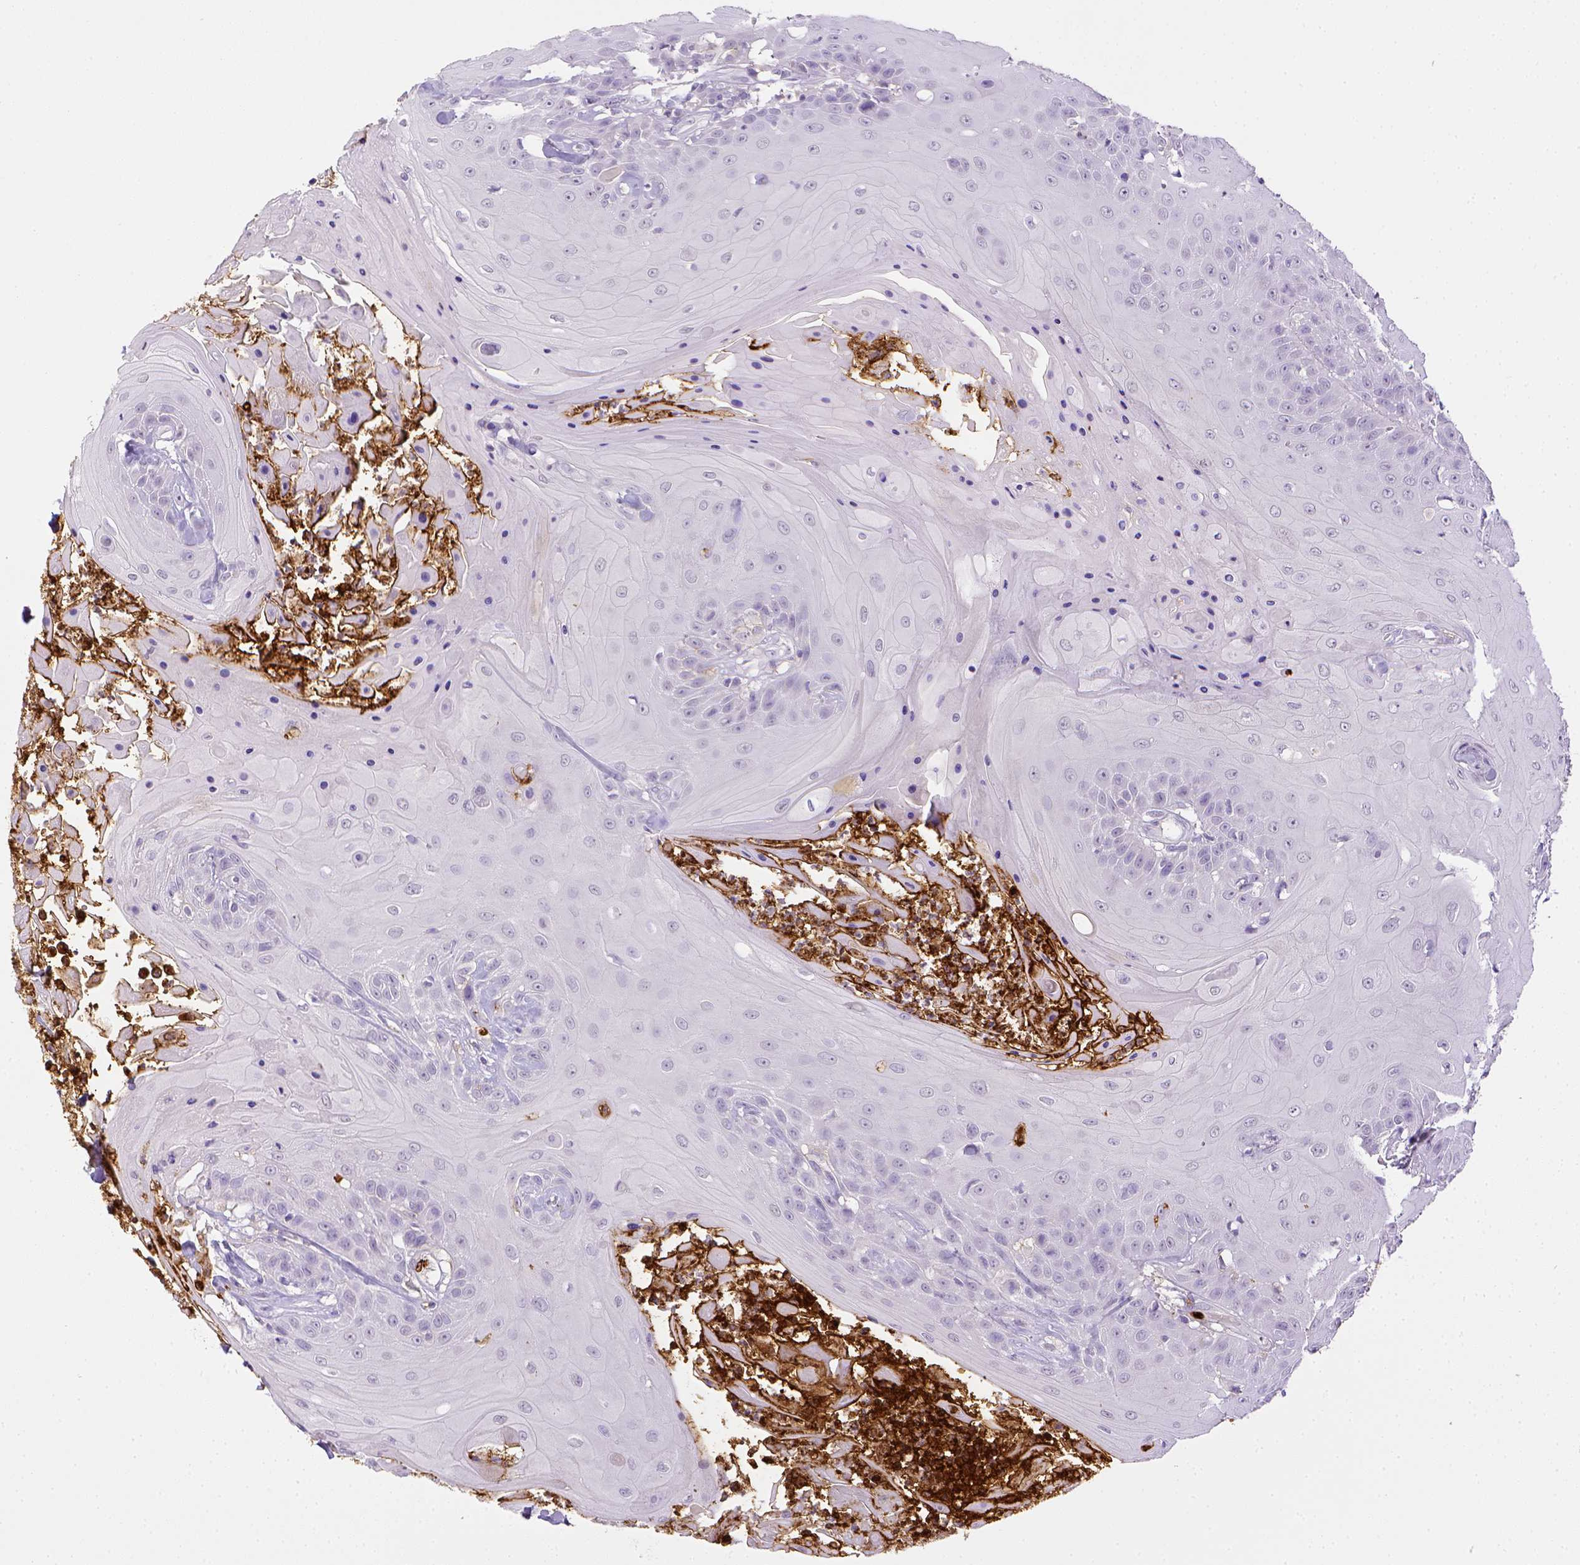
{"staining": {"intensity": "negative", "quantity": "none", "location": "none"}, "tissue": "head and neck cancer", "cell_type": "Tumor cells", "image_type": "cancer", "snomed": [{"axis": "morphology", "description": "Squamous cell carcinoma, NOS"}, {"axis": "topography", "description": "Skin"}, {"axis": "topography", "description": "Head-Neck"}], "caption": "Immunohistochemistry of human head and neck squamous cell carcinoma demonstrates no expression in tumor cells.", "gene": "ITGAM", "patient": {"sex": "male", "age": 80}}